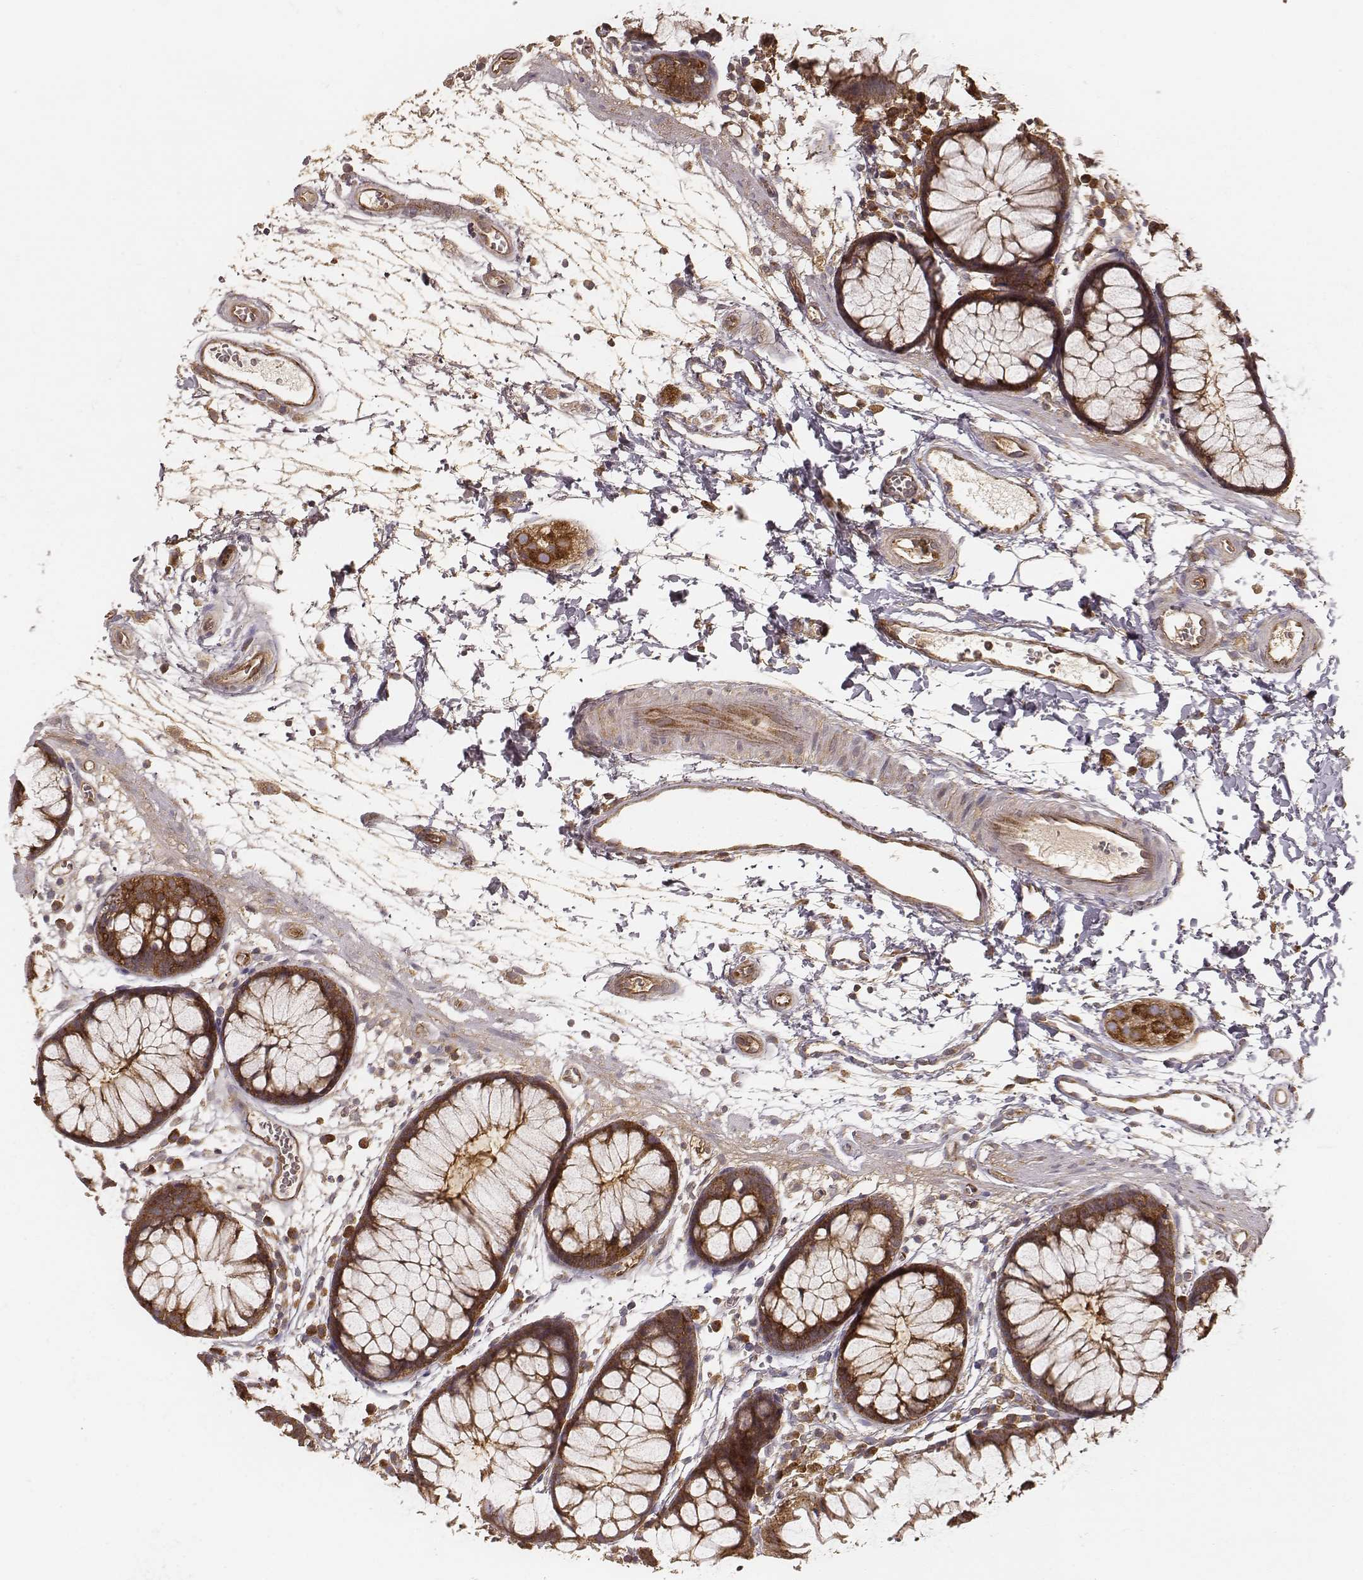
{"staining": {"intensity": "strong", "quantity": ">75%", "location": "cytoplasmic/membranous"}, "tissue": "colon", "cell_type": "Endothelial cells", "image_type": "normal", "snomed": [{"axis": "morphology", "description": "Normal tissue, NOS"}, {"axis": "morphology", "description": "Adenocarcinoma, NOS"}, {"axis": "topography", "description": "Colon"}], "caption": "Brown immunohistochemical staining in unremarkable colon demonstrates strong cytoplasmic/membranous staining in approximately >75% of endothelial cells. The protein of interest is shown in brown color, while the nuclei are stained blue.", "gene": "CARS1", "patient": {"sex": "male", "age": 65}}